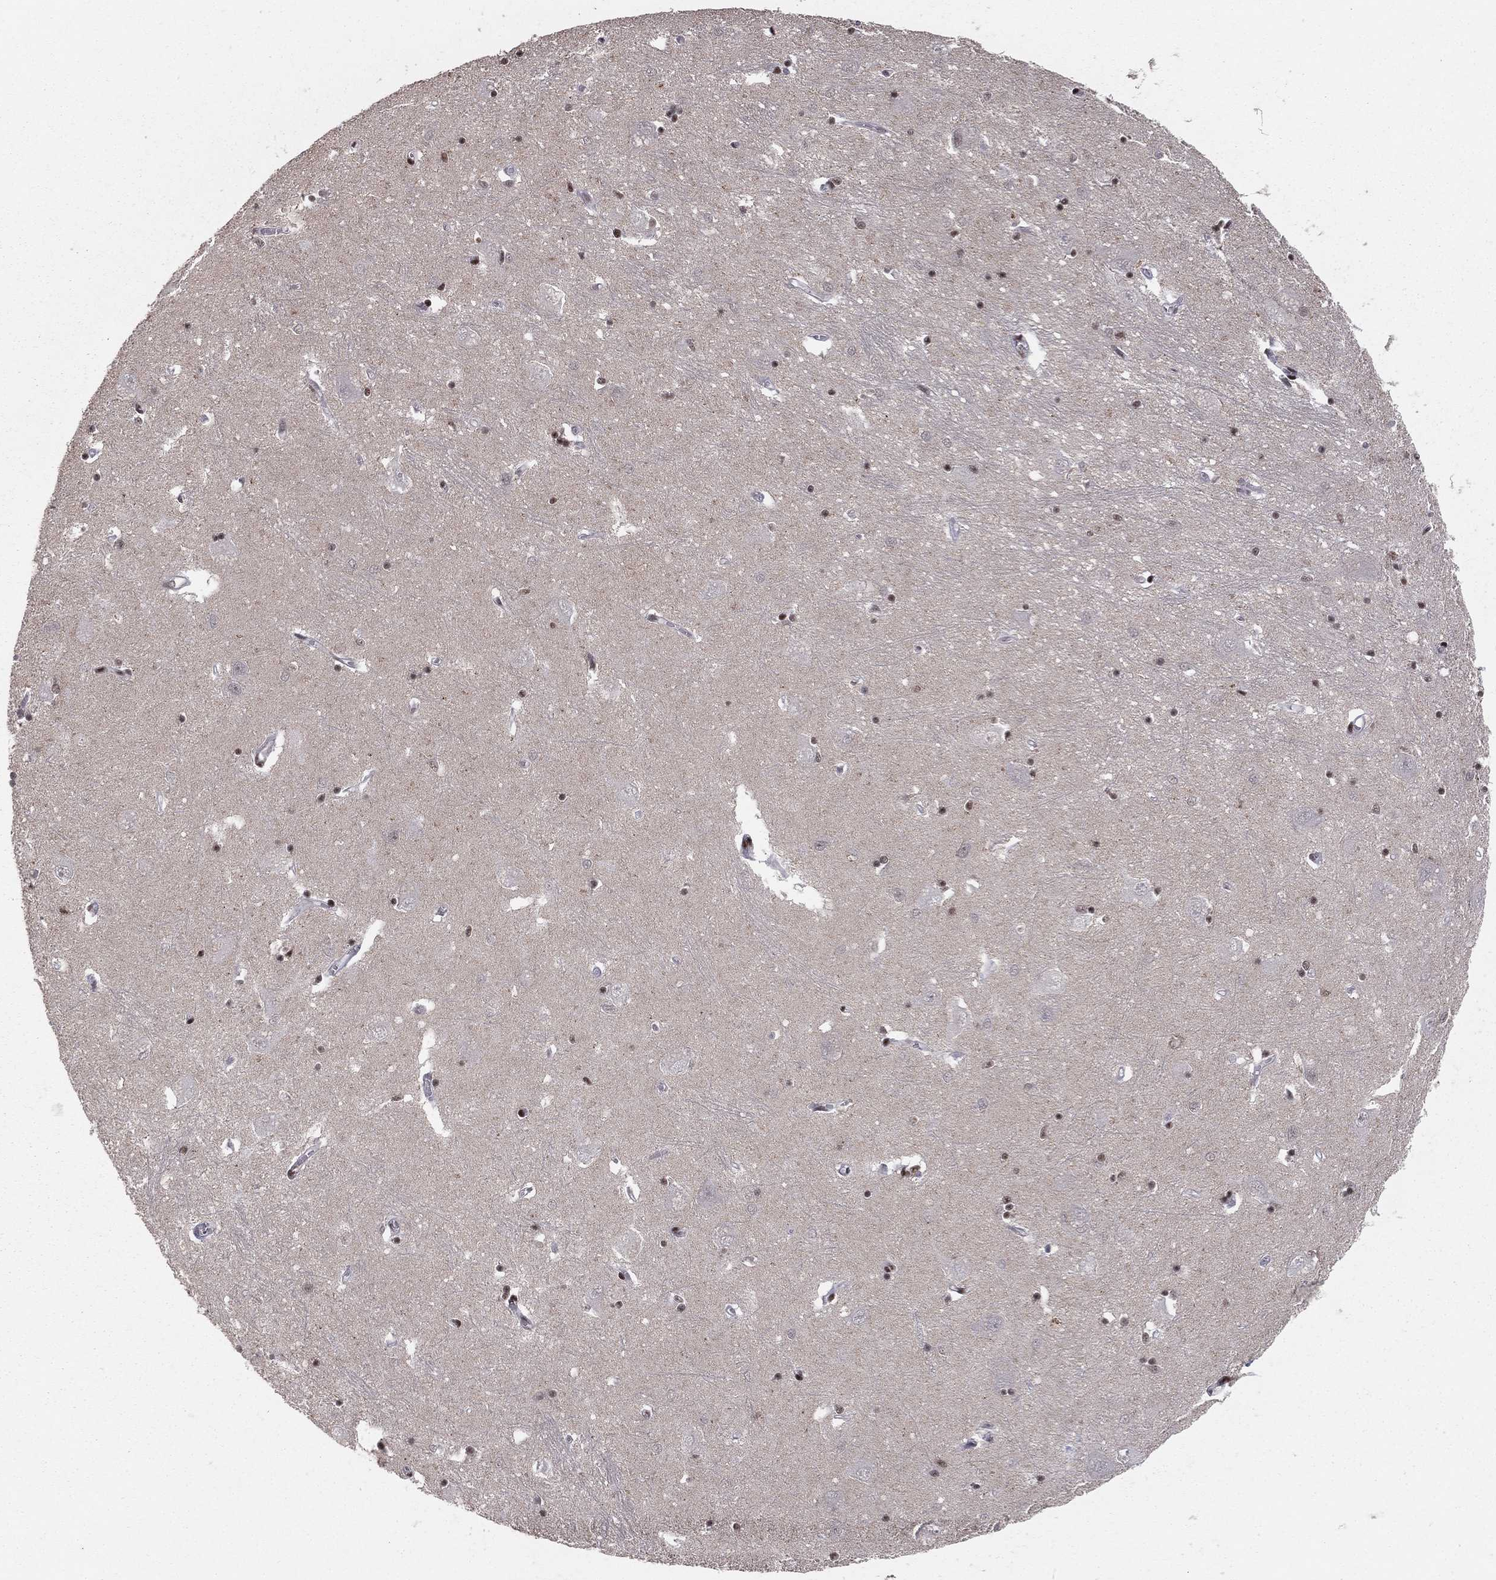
{"staining": {"intensity": "weak", "quantity": "<25%", "location": "nuclear"}, "tissue": "caudate", "cell_type": "Glial cells", "image_type": "normal", "snomed": [{"axis": "morphology", "description": "Normal tissue, NOS"}, {"axis": "topography", "description": "Lateral ventricle wall"}], "caption": "High magnification brightfield microscopy of benign caudate stained with DAB (3,3'-diaminobenzidine) (brown) and counterstained with hematoxylin (blue): glial cells show no significant expression.", "gene": "NFYB", "patient": {"sex": "male", "age": 54}}